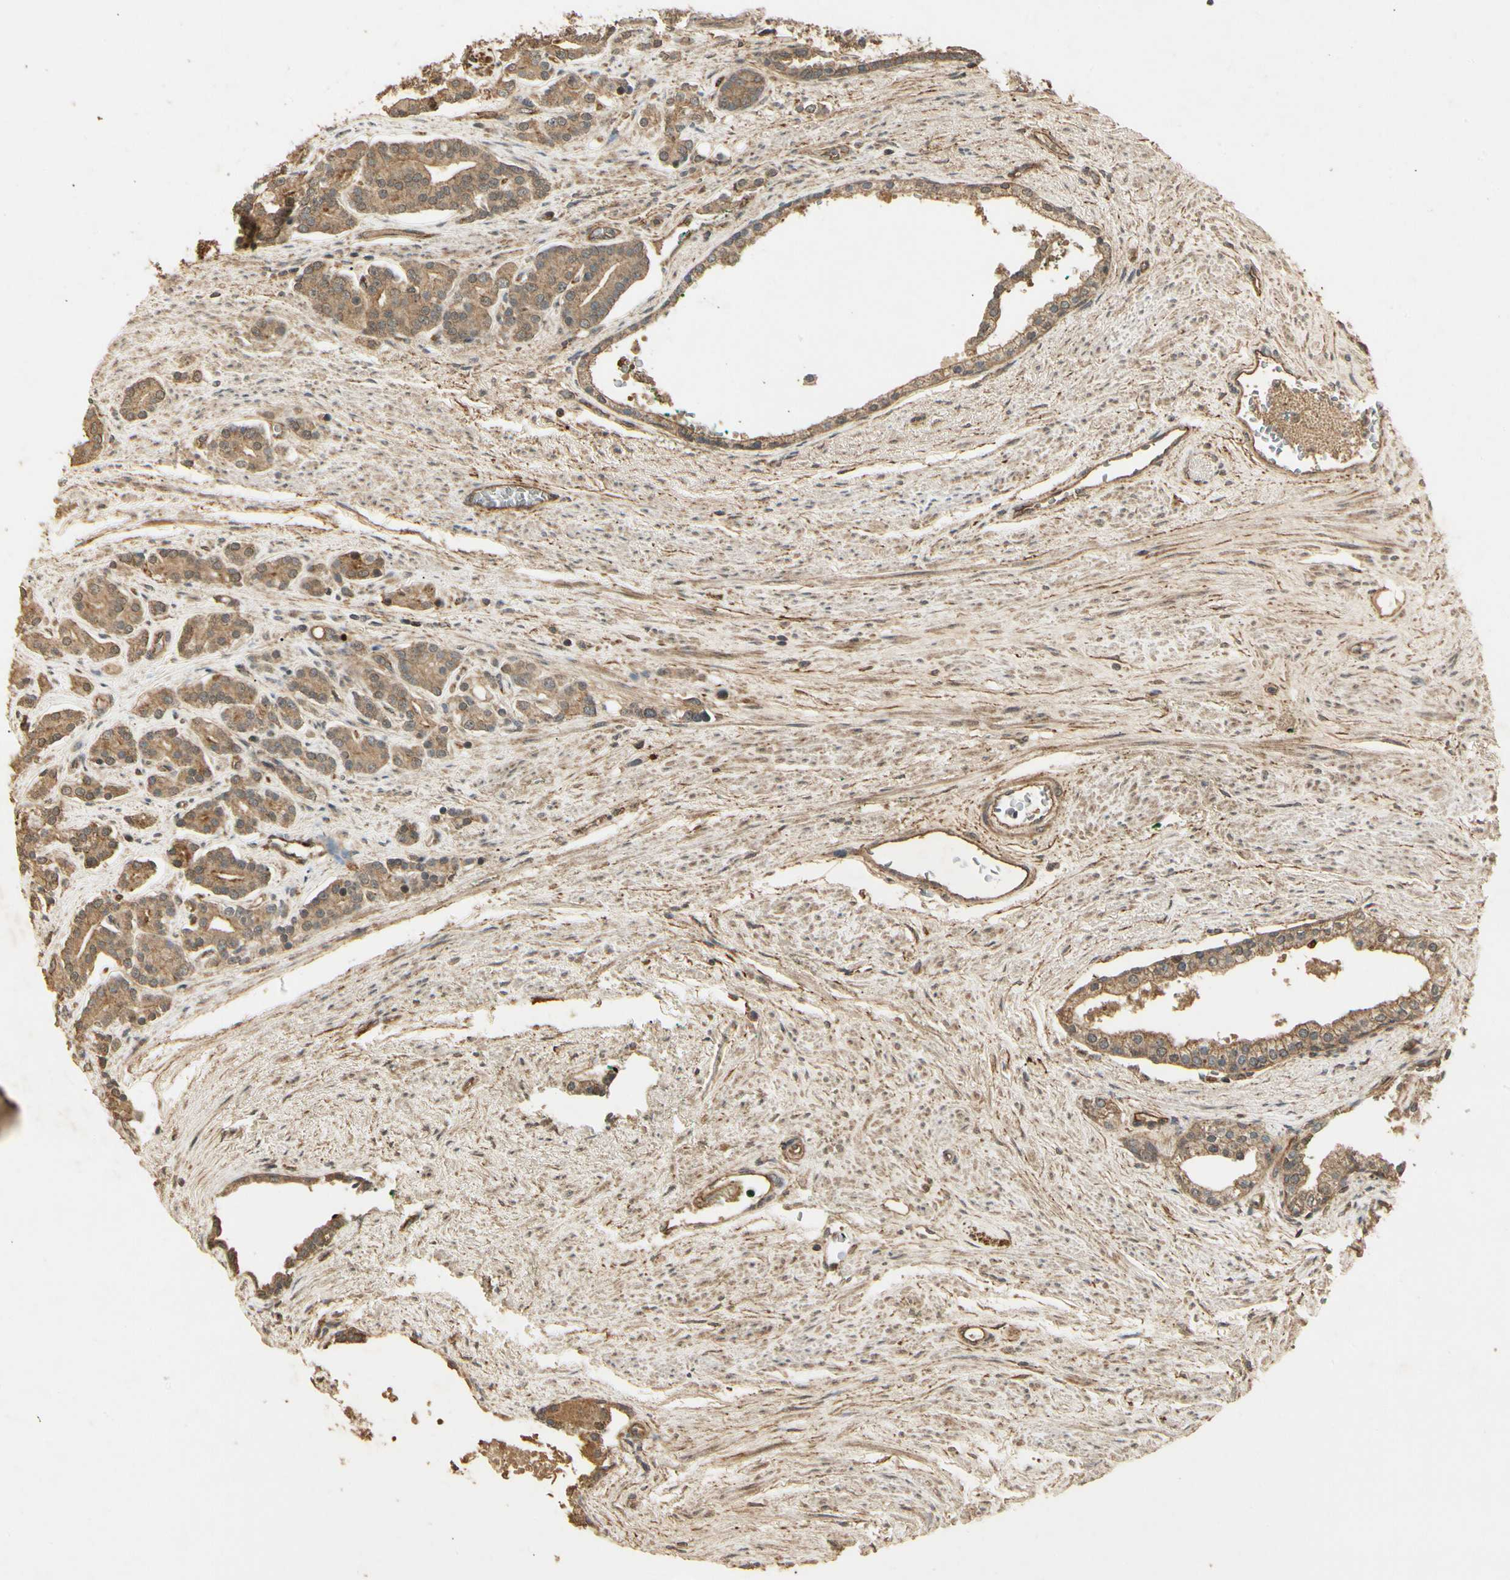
{"staining": {"intensity": "moderate", "quantity": ">75%", "location": "cytoplasmic/membranous"}, "tissue": "prostate cancer", "cell_type": "Tumor cells", "image_type": "cancer", "snomed": [{"axis": "morphology", "description": "Adenocarcinoma, Low grade"}, {"axis": "topography", "description": "Prostate"}], "caption": "Immunohistochemistry of human low-grade adenocarcinoma (prostate) shows medium levels of moderate cytoplasmic/membranous expression in approximately >75% of tumor cells.", "gene": "RNF180", "patient": {"sex": "male", "age": 63}}